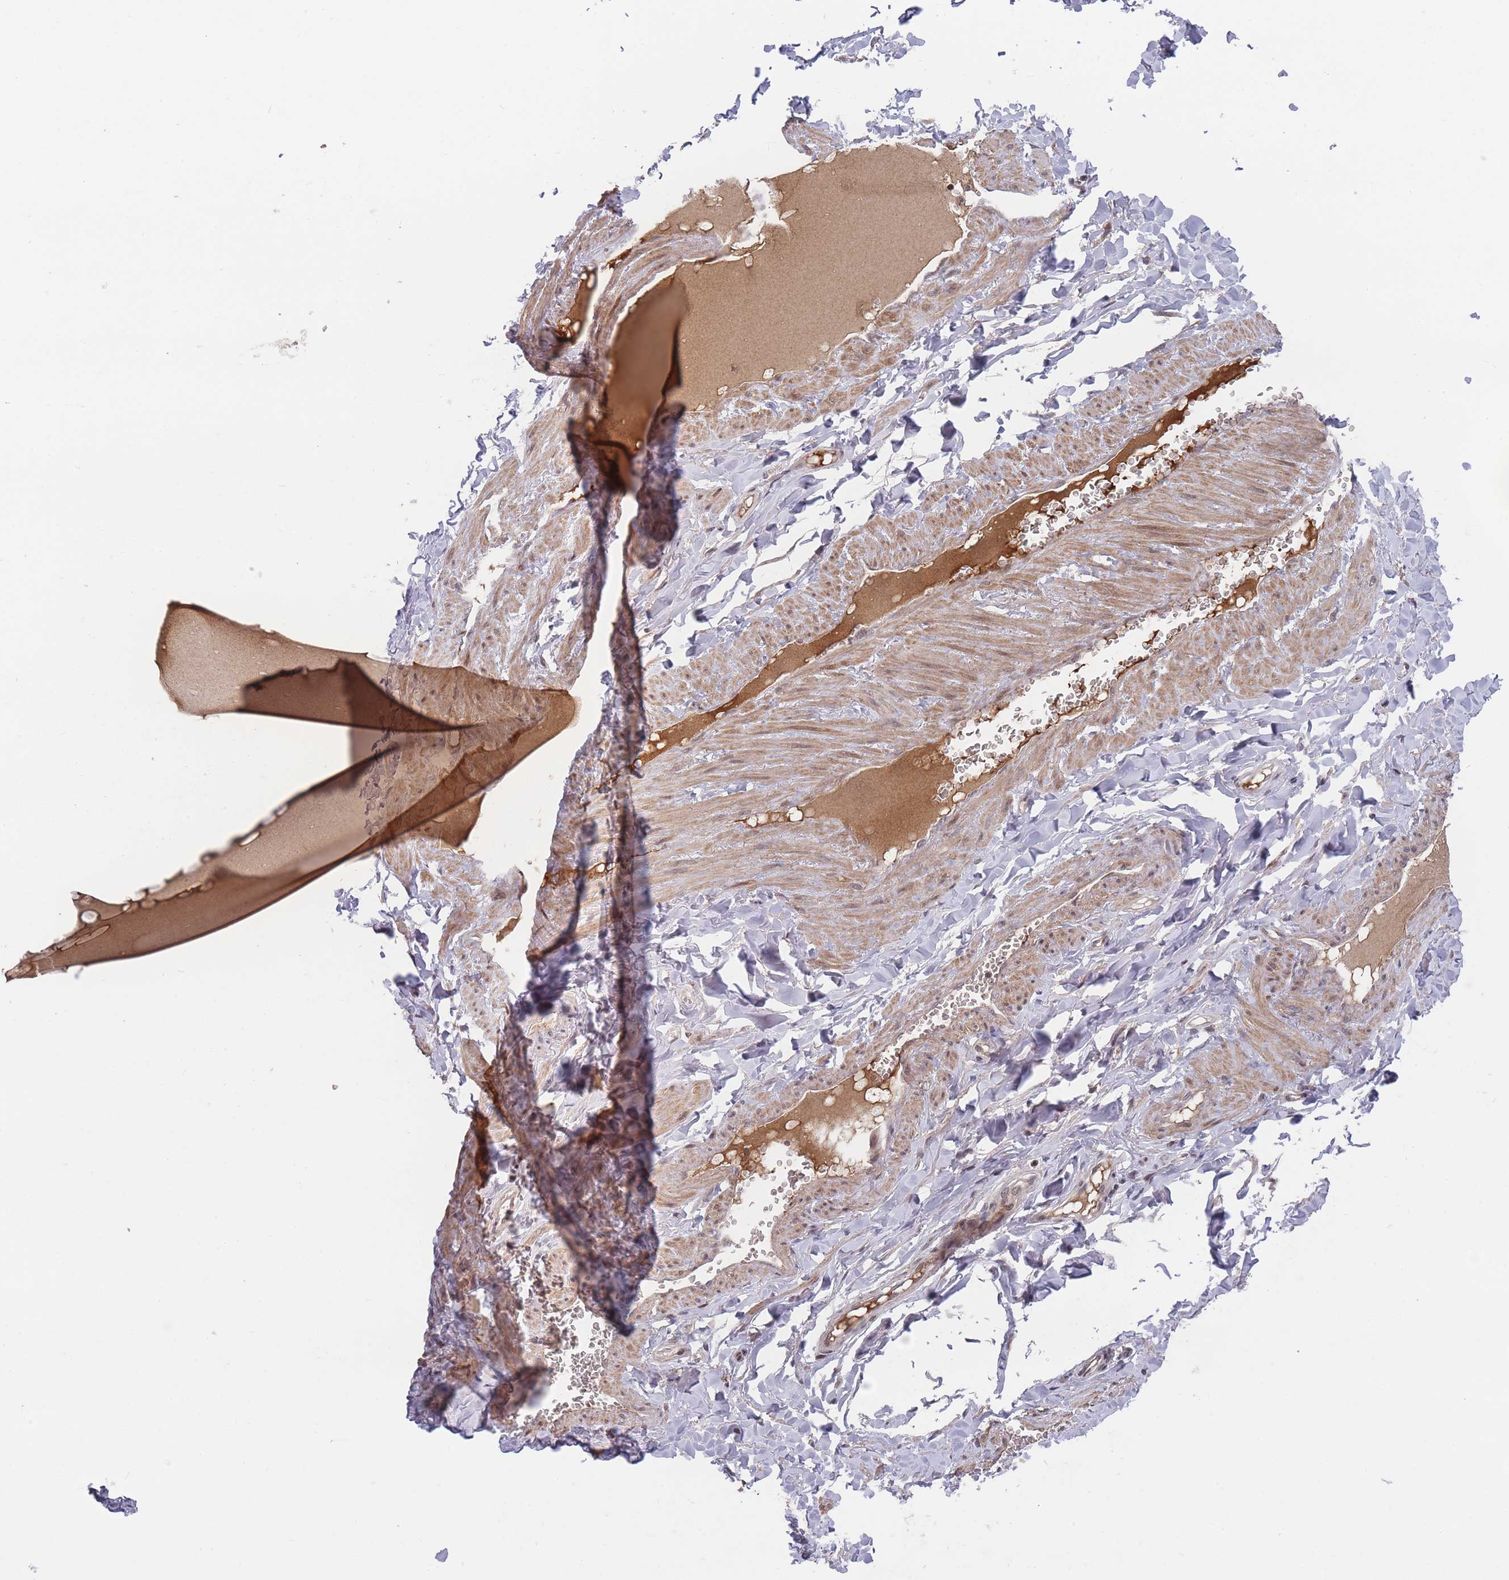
{"staining": {"intensity": "negative", "quantity": "none", "location": "none"}, "tissue": "adipose tissue", "cell_type": "Adipocytes", "image_type": "normal", "snomed": [{"axis": "morphology", "description": "Normal tissue, NOS"}, {"axis": "topography", "description": "Soft tissue"}, {"axis": "topography", "description": "Adipose tissue"}, {"axis": "topography", "description": "Vascular tissue"}, {"axis": "topography", "description": "Peripheral nerve tissue"}], "caption": "Immunohistochemistry photomicrograph of benign adipose tissue stained for a protein (brown), which exhibits no positivity in adipocytes. (Immunohistochemistry, brightfield microscopy, high magnification).", "gene": "SF3B1", "patient": {"sex": "male", "age": 46}}